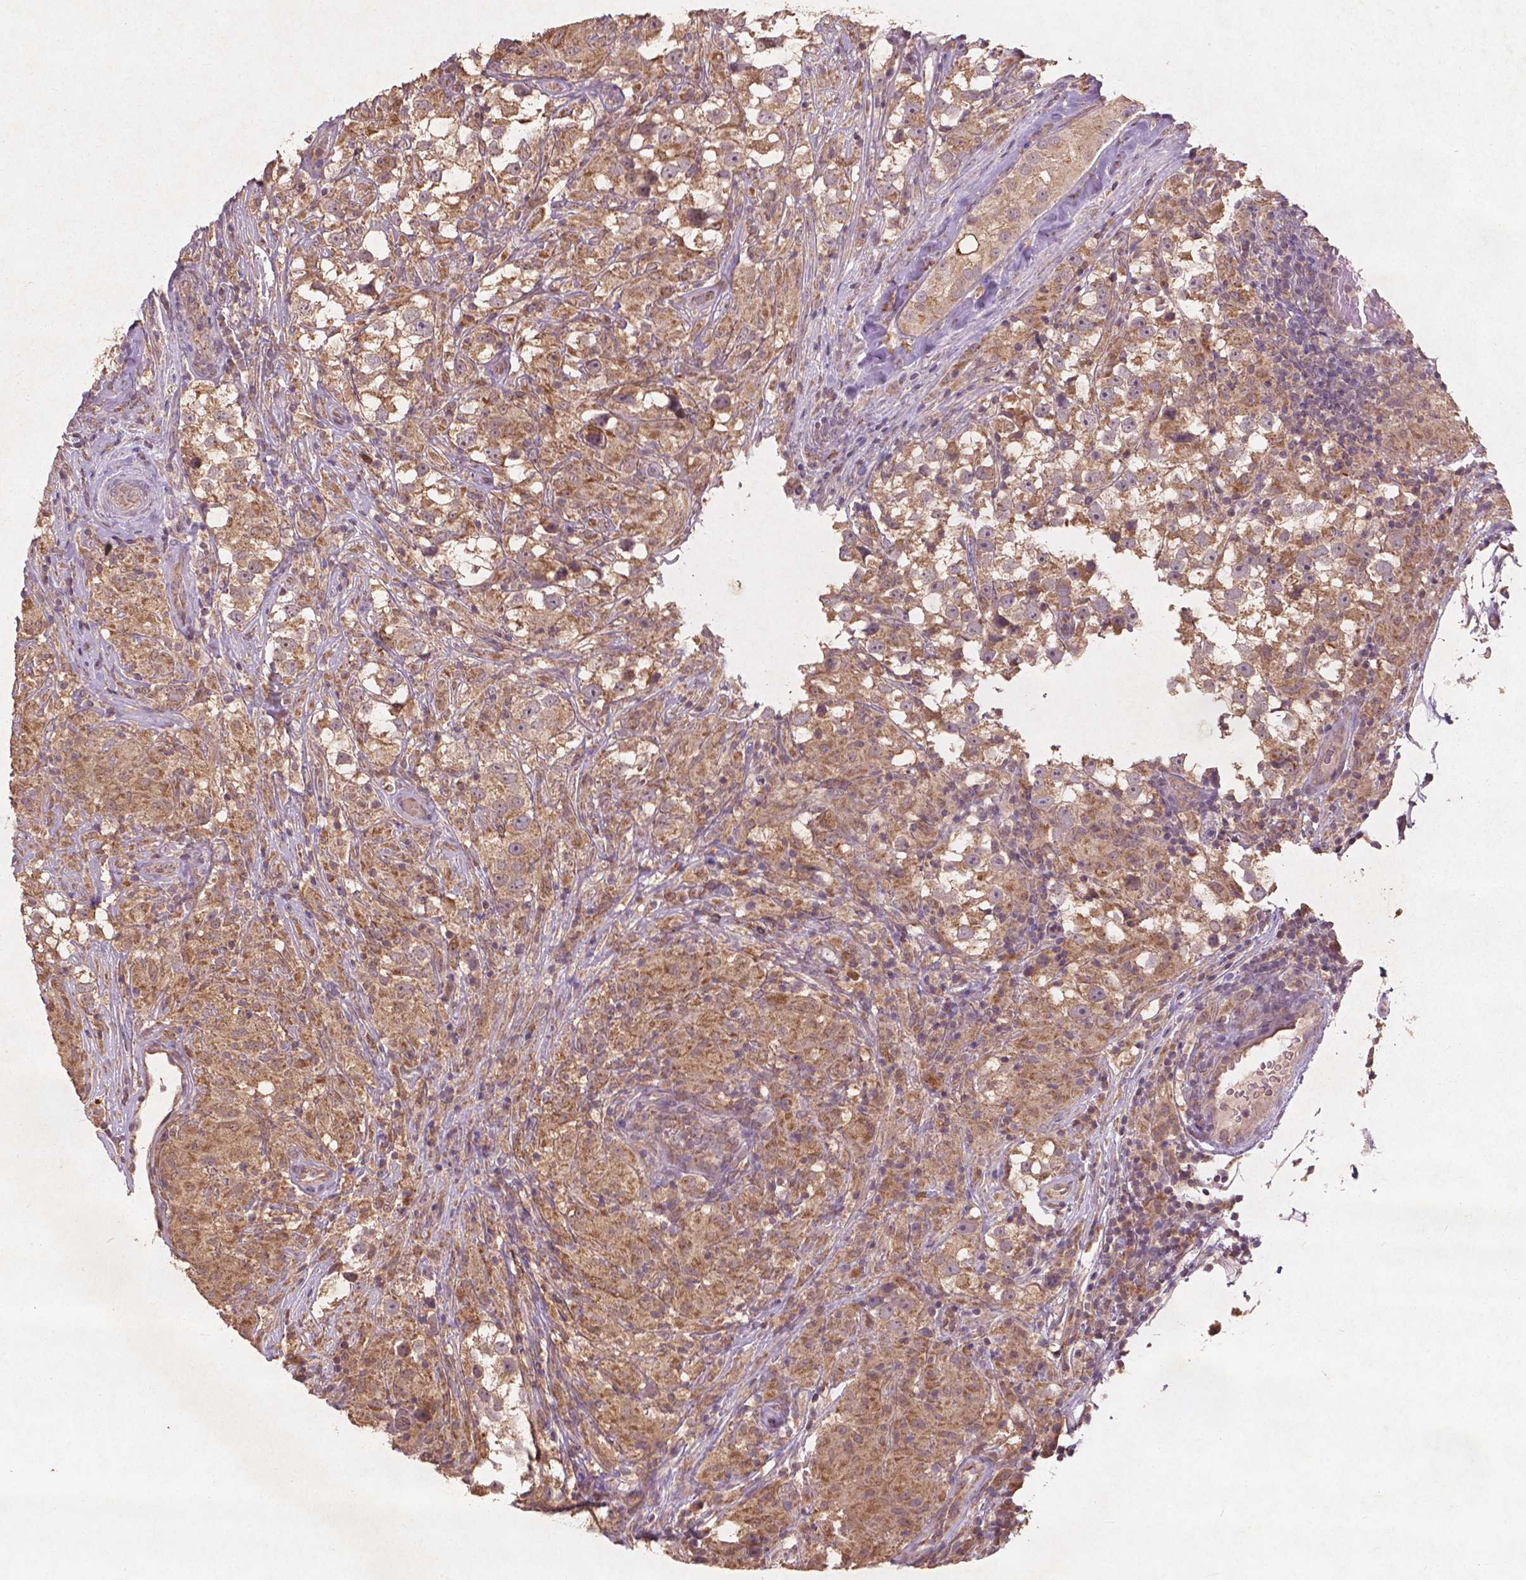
{"staining": {"intensity": "moderate", "quantity": ">75%", "location": "cytoplasmic/membranous"}, "tissue": "testis cancer", "cell_type": "Tumor cells", "image_type": "cancer", "snomed": [{"axis": "morphology", "description": "Seminoma, NOS"}, {"axis": "topography", "description": "Testis"}], "caption": "Approximately >75% of tumor cells in testis cancer display moderate cytoplasmic/membranous protein positivity as visualized by brown immunohistochemical staining.", "gene": "ST6GALNAC5", "patient": {"sex": "male", "age": 46}}